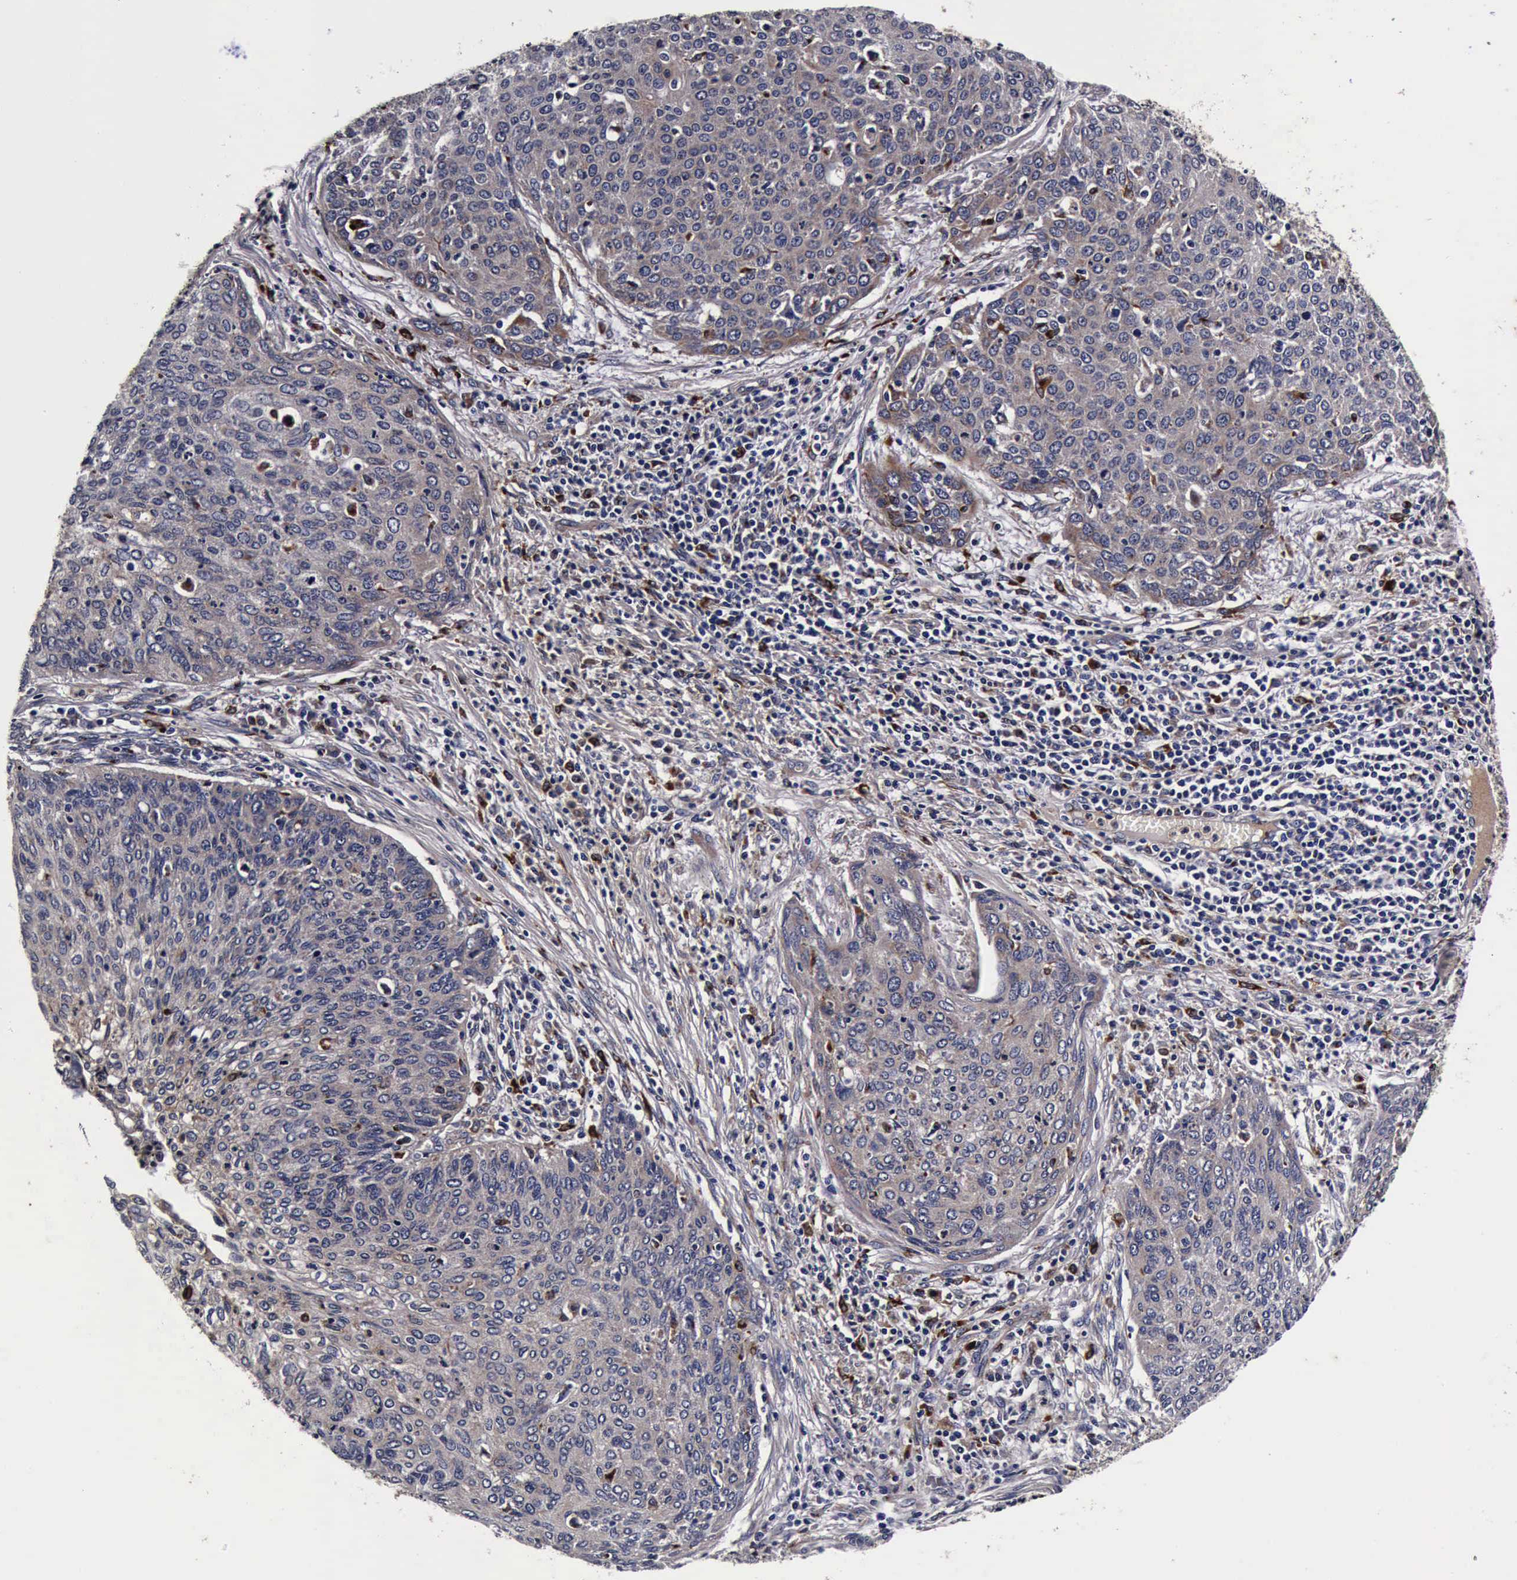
{"staining": {"intensity": "weak", "quantity": ">75%", "location": "cytoplasmic/membranous"}, "tissue": "cervical cancer", "cell_type": "Tumor cells", "image_type": "cancer", "snomed": [{"axis": "morphology", "description": "Squamous cell carcinoma, NOS"}, {"axis": "topography", "description": "Cervix"}], "caption": "Cervical cancer tissue displays weak cytoplasmic/membranous staining in approximately >75% of tumor cells", "gene": "CST3", "patient": {"sex": "female", "age": 38}}